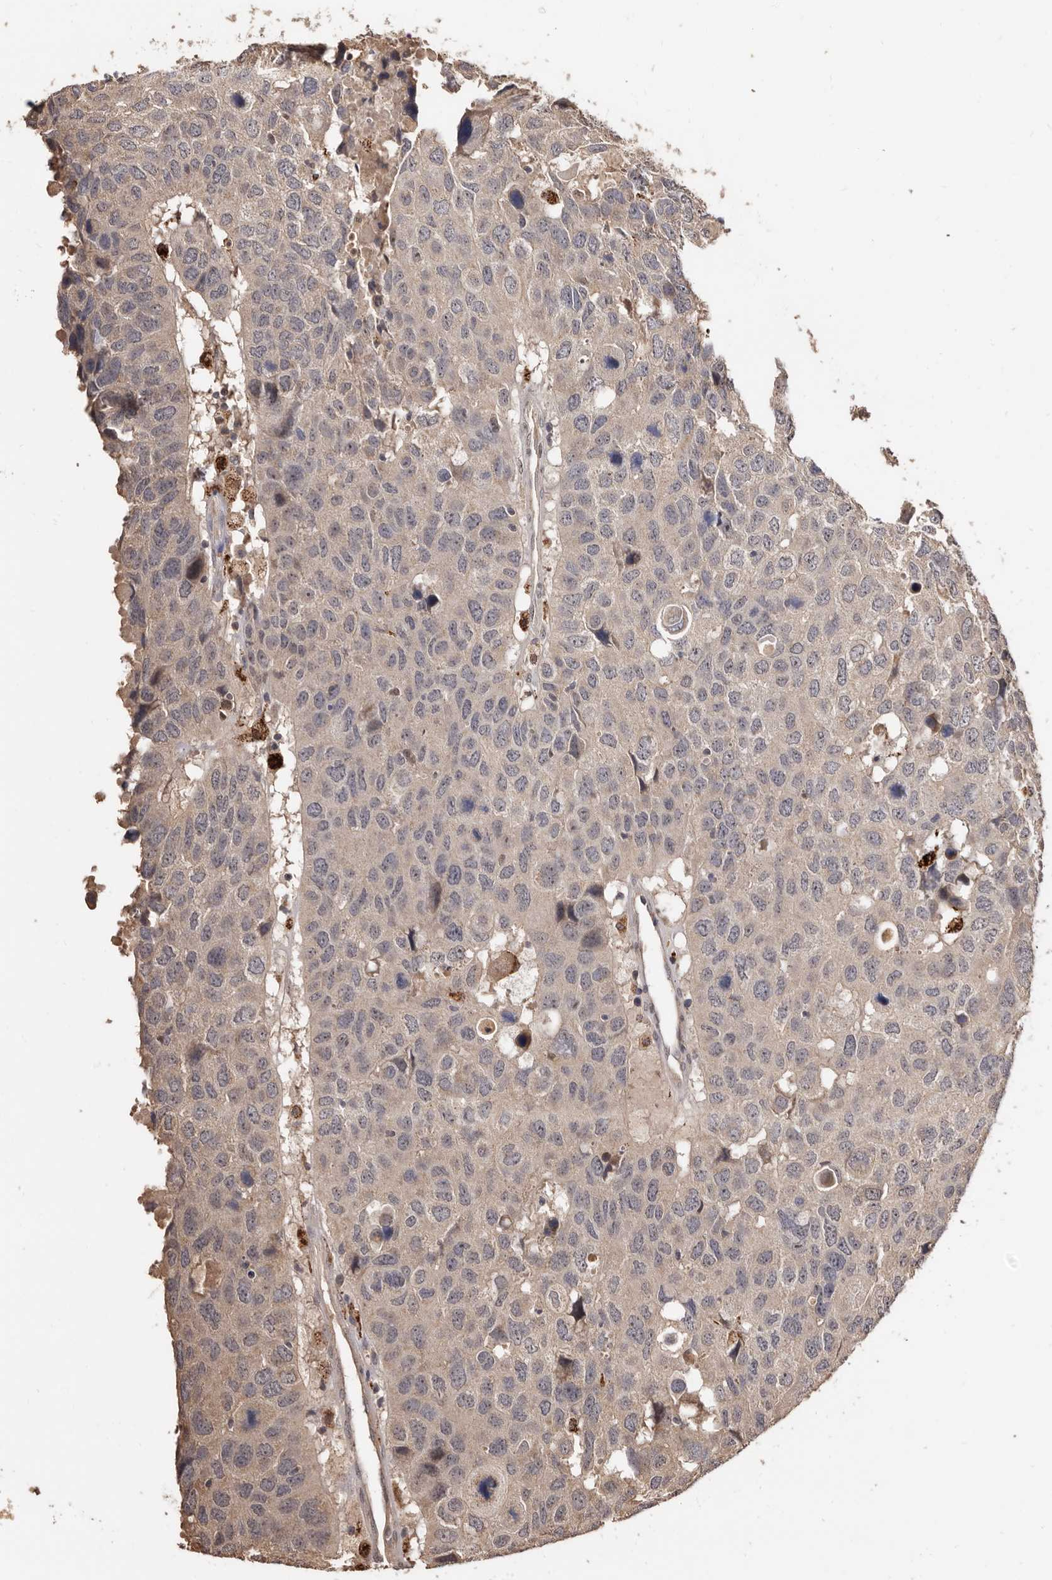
{"staining": {"intensity": "negative", "quantity": "none", "location": "none"}, "tissue": "head and neck cancer", "cell_type": "Tumor cells", "image_type": "cancer", "snomed": [{"axis": "morphology", "description": "Squamous cell carcinoma, NOS"}, {"axis": "topography", "description": "Head-Neck"}], "caption": "Tumor cells are negative for protein expression in human head and neck cancer (squamous cell carcinoma).", "gene": "AKAP7", "patient": {"sex": "male", "age": 66}}